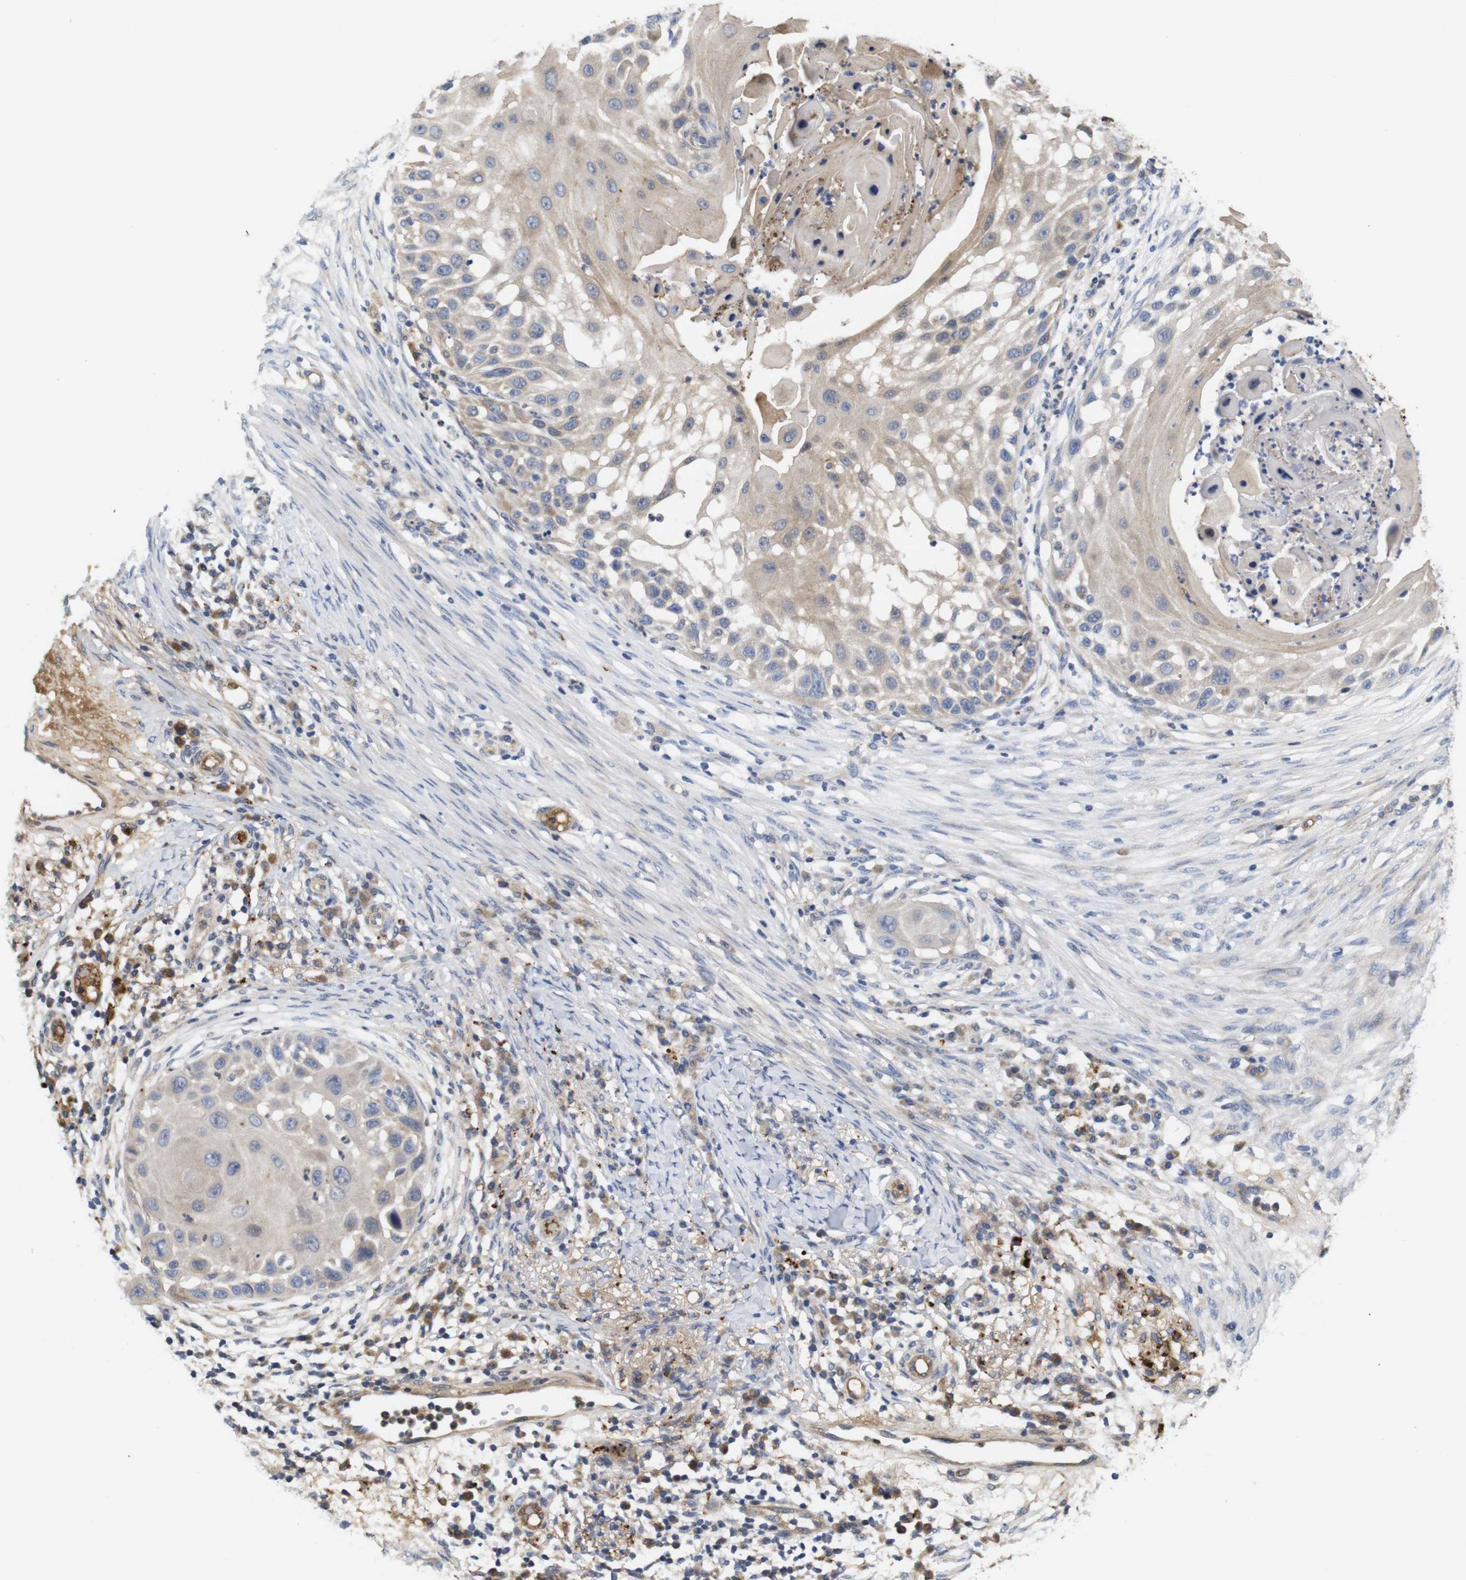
{"staining": {"intensity": "weak", "quantity": "<25%", "location": "cytoplasmic/membranous"}, "tissue": "skin cancer", "cell_type": "Tumor cells", "image_type": "cancer", "snomed": [{"axis": "morphology", "description": "Squamous cell carcinoma, NOS"}, {"axis": "topography", "description": "Skin"}], "caption": "The histopathology image displays no staining of tumor cells in skin cancer.", "gene": "SPRY3", "patient": {"sex": "female", "age": 44}}